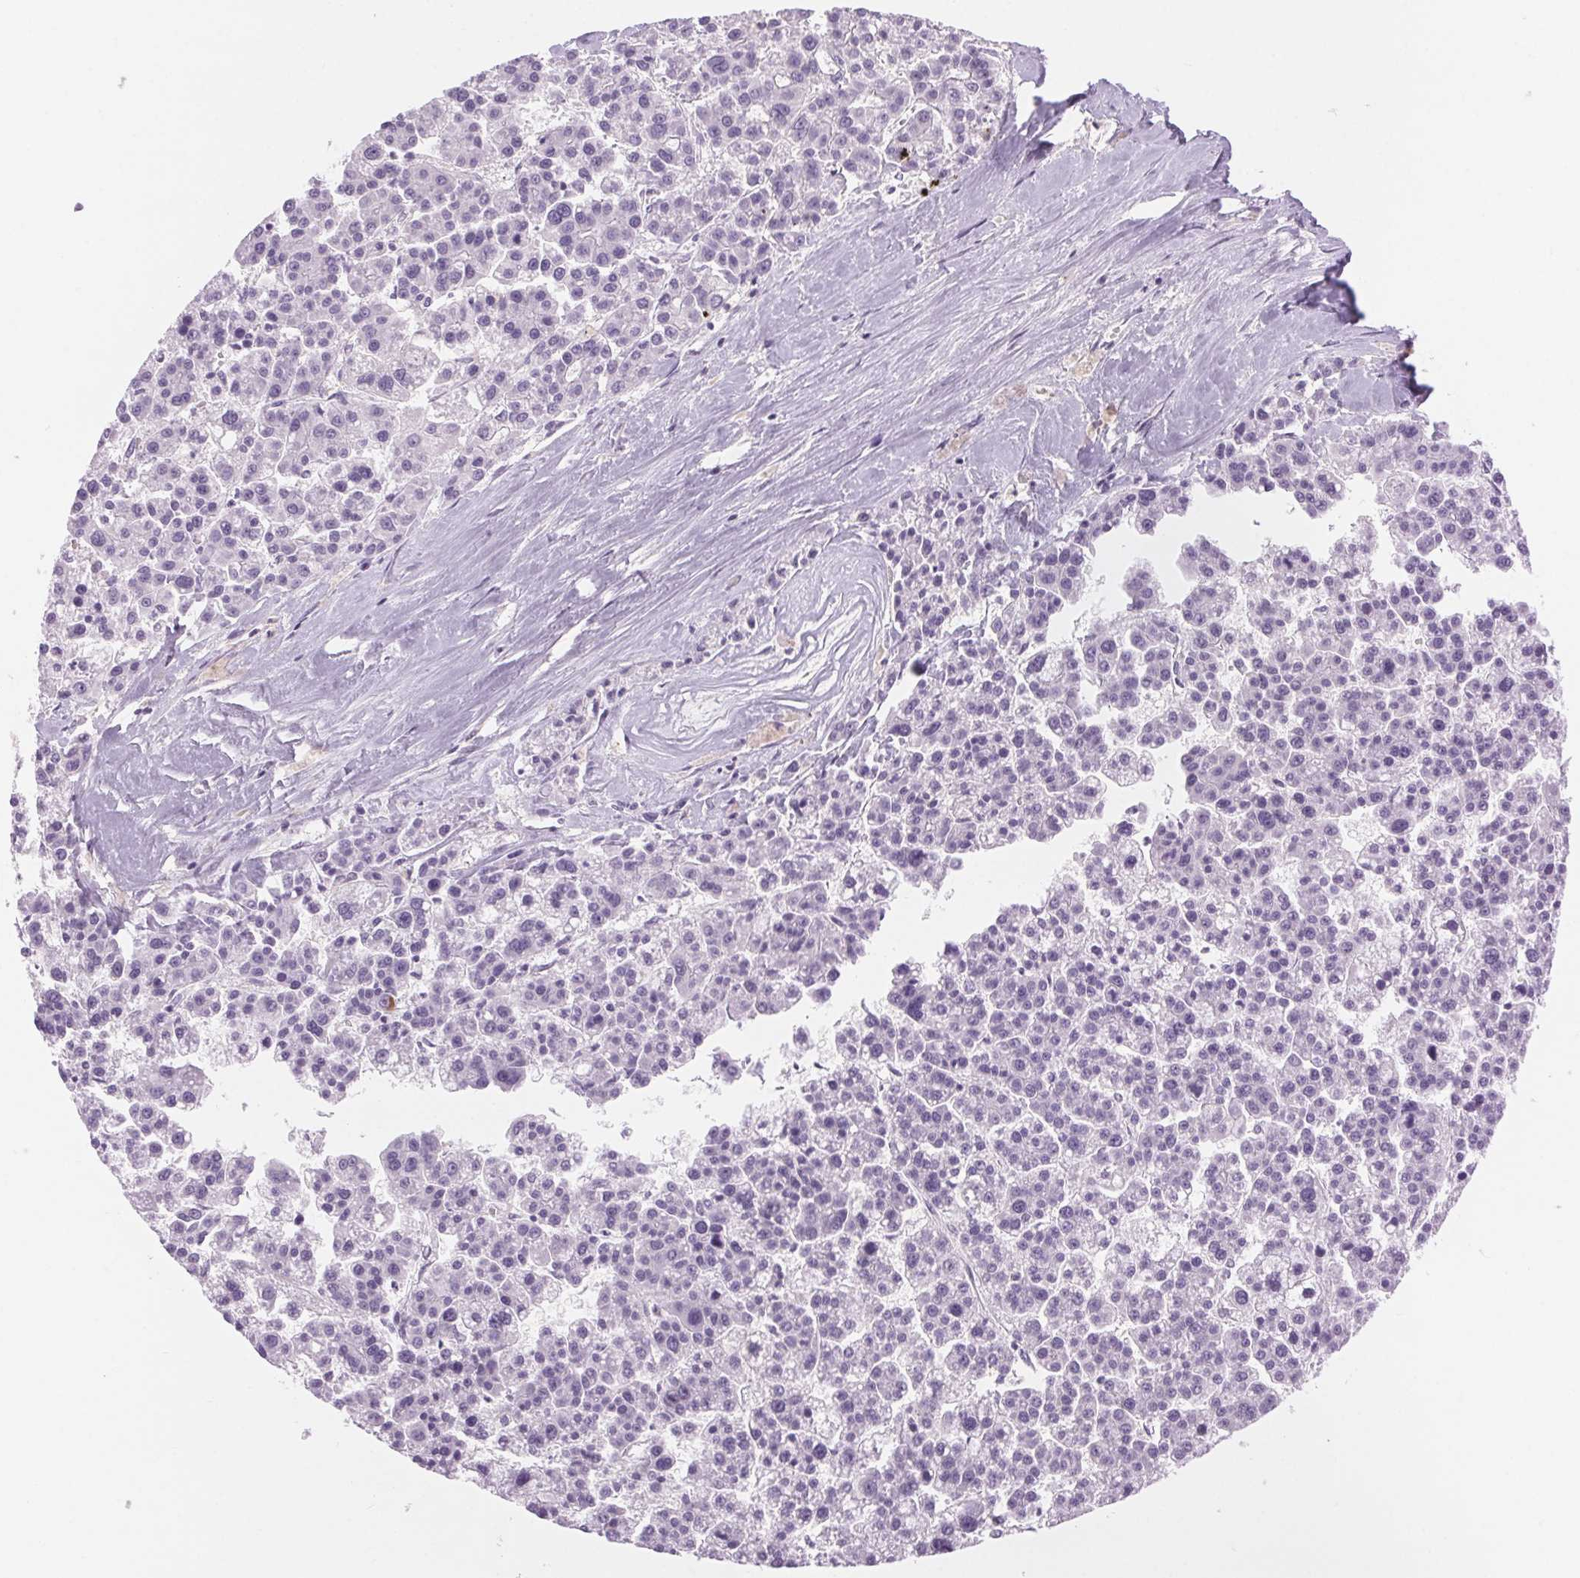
{"staining": {"intensity": "negative", "quantity": "none", "location": "none"}, "tissue": "liver cancer", "cell_type": "Tumor cells", "image_type": "cancer", "snomed": [{"axis": "morphology", "description": "Carcinoma, Hepatocellular, NOS"}, {"axis": "topography", "description": "Liver"}], "caption": "Tumor cells are negative for protein expression in human hepatocellular carcinoma (liver).", "gene": "SLC6A19", "patient": {"sex": "female", "age": 58}}